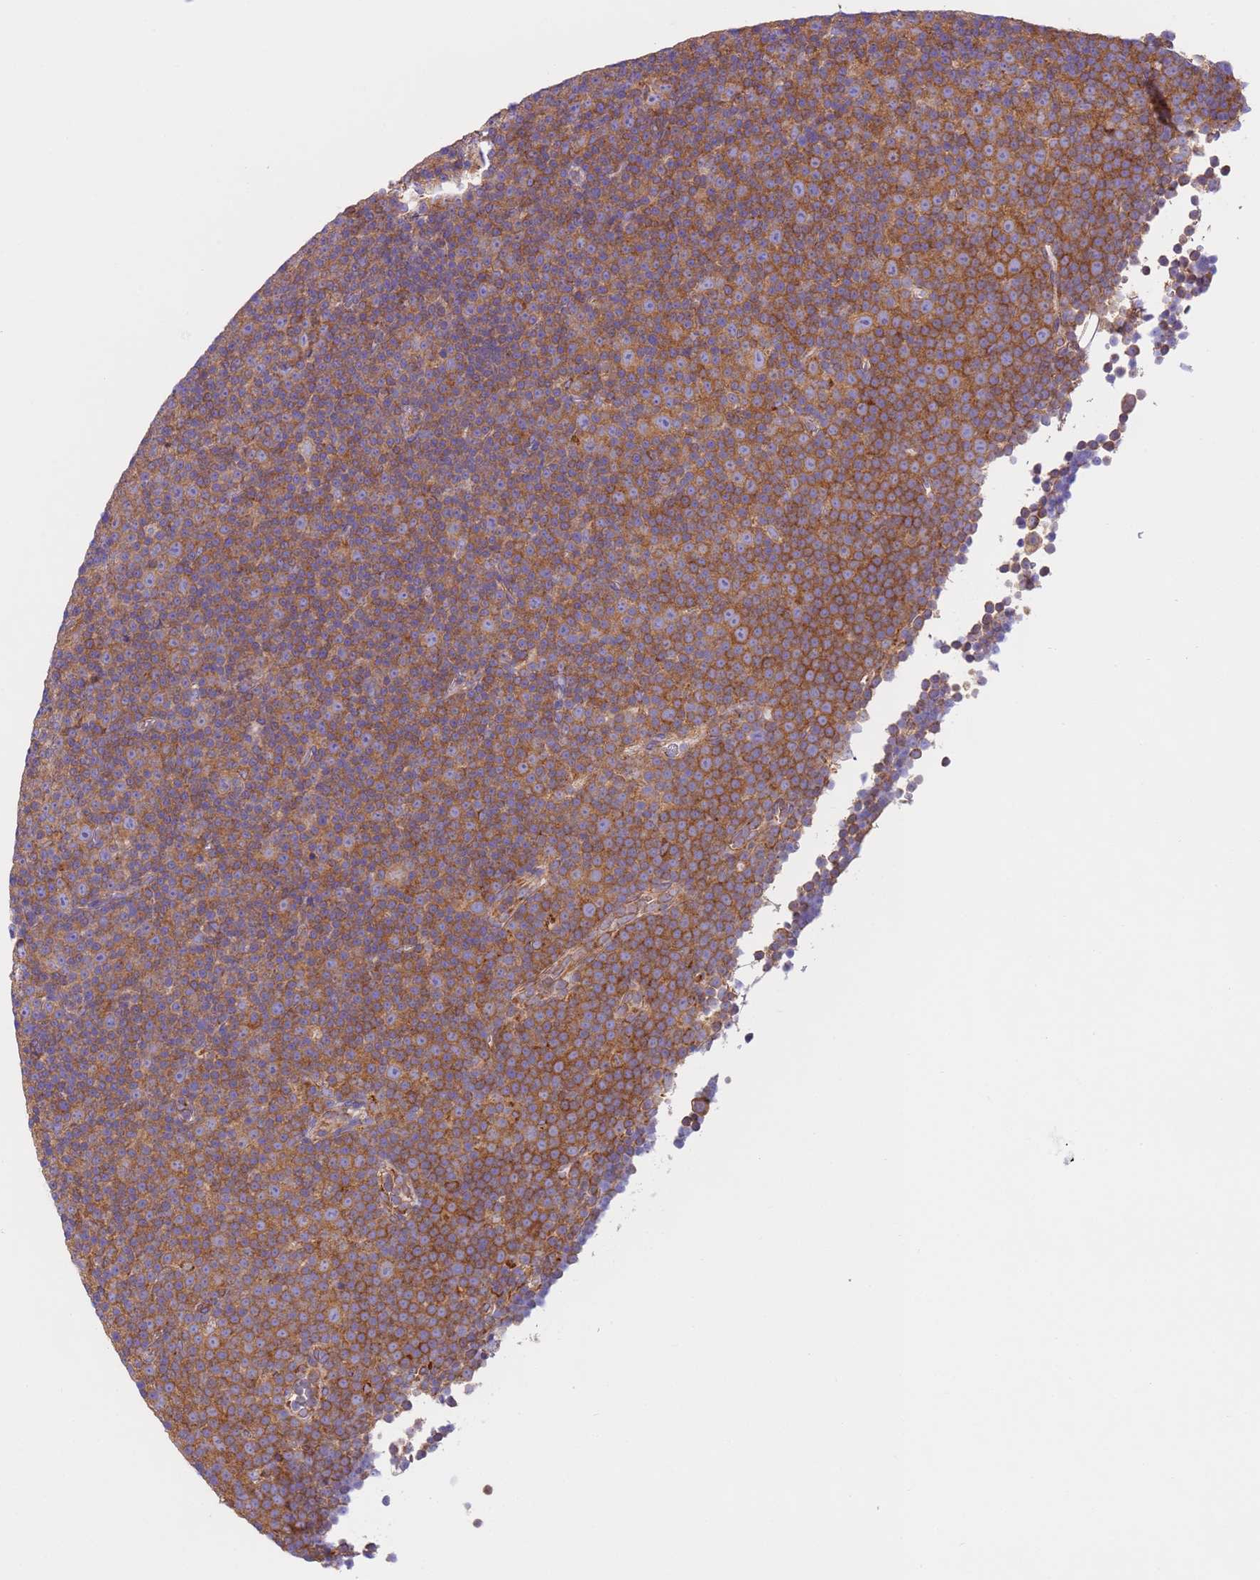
{"staining": {"intensity": "moderate", "quantity": "25%-75%", "location": "cytoplasmic/membranous"}, "tissue": "lymphoma", "cell_type": "Tumor cells", "image_type": "cancer", "snomed": [{"axis": "morphology", "description": "Malignant lymphoma, non-Hodgkin's type, Low grade"}, {"axis": "topography", "description": "Lymph node"}], "caption": "Low-grade malignant lymphoma, non-Hodgkin's type tissue shows moderate cytoplasmic/membranous positivity in about 25%-75% of tumor cells, visualized by immunohistochemistry.", "gene": "VARS1", "patient": {"sex": "female", "age": 67}}